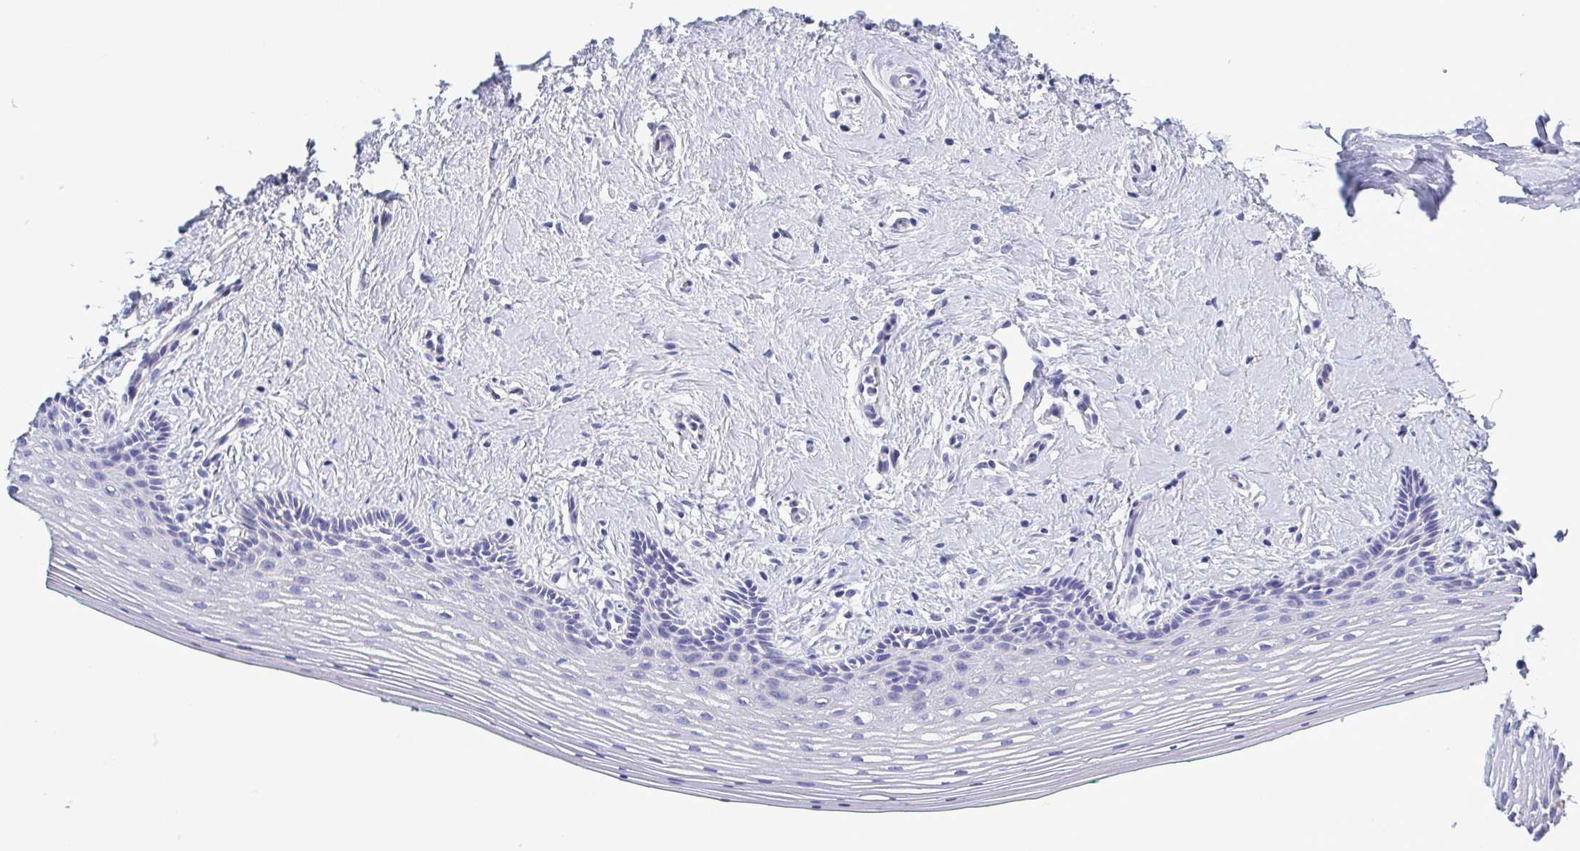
{"staining": {"intensity": "negative", "quantity": "none", "location": "none"}, "tissue": "vagina", "cell_type": "Squamous epithelial cells", "image_type": "normal", "snomed": [{"axis": "morphology", "description": "Normal tissue, NOS"}, {"axis": "topography", "description": "Vagina"}], "caption": "Immunohistochemistry image of benign vagina: human vagina stained with DAB (3,3'-diaminobenzidine) reveals no significant protein expression in squamous epithelial cells.", "gene": "TEX12", "patient": {"sex": "female", "age": 42}}